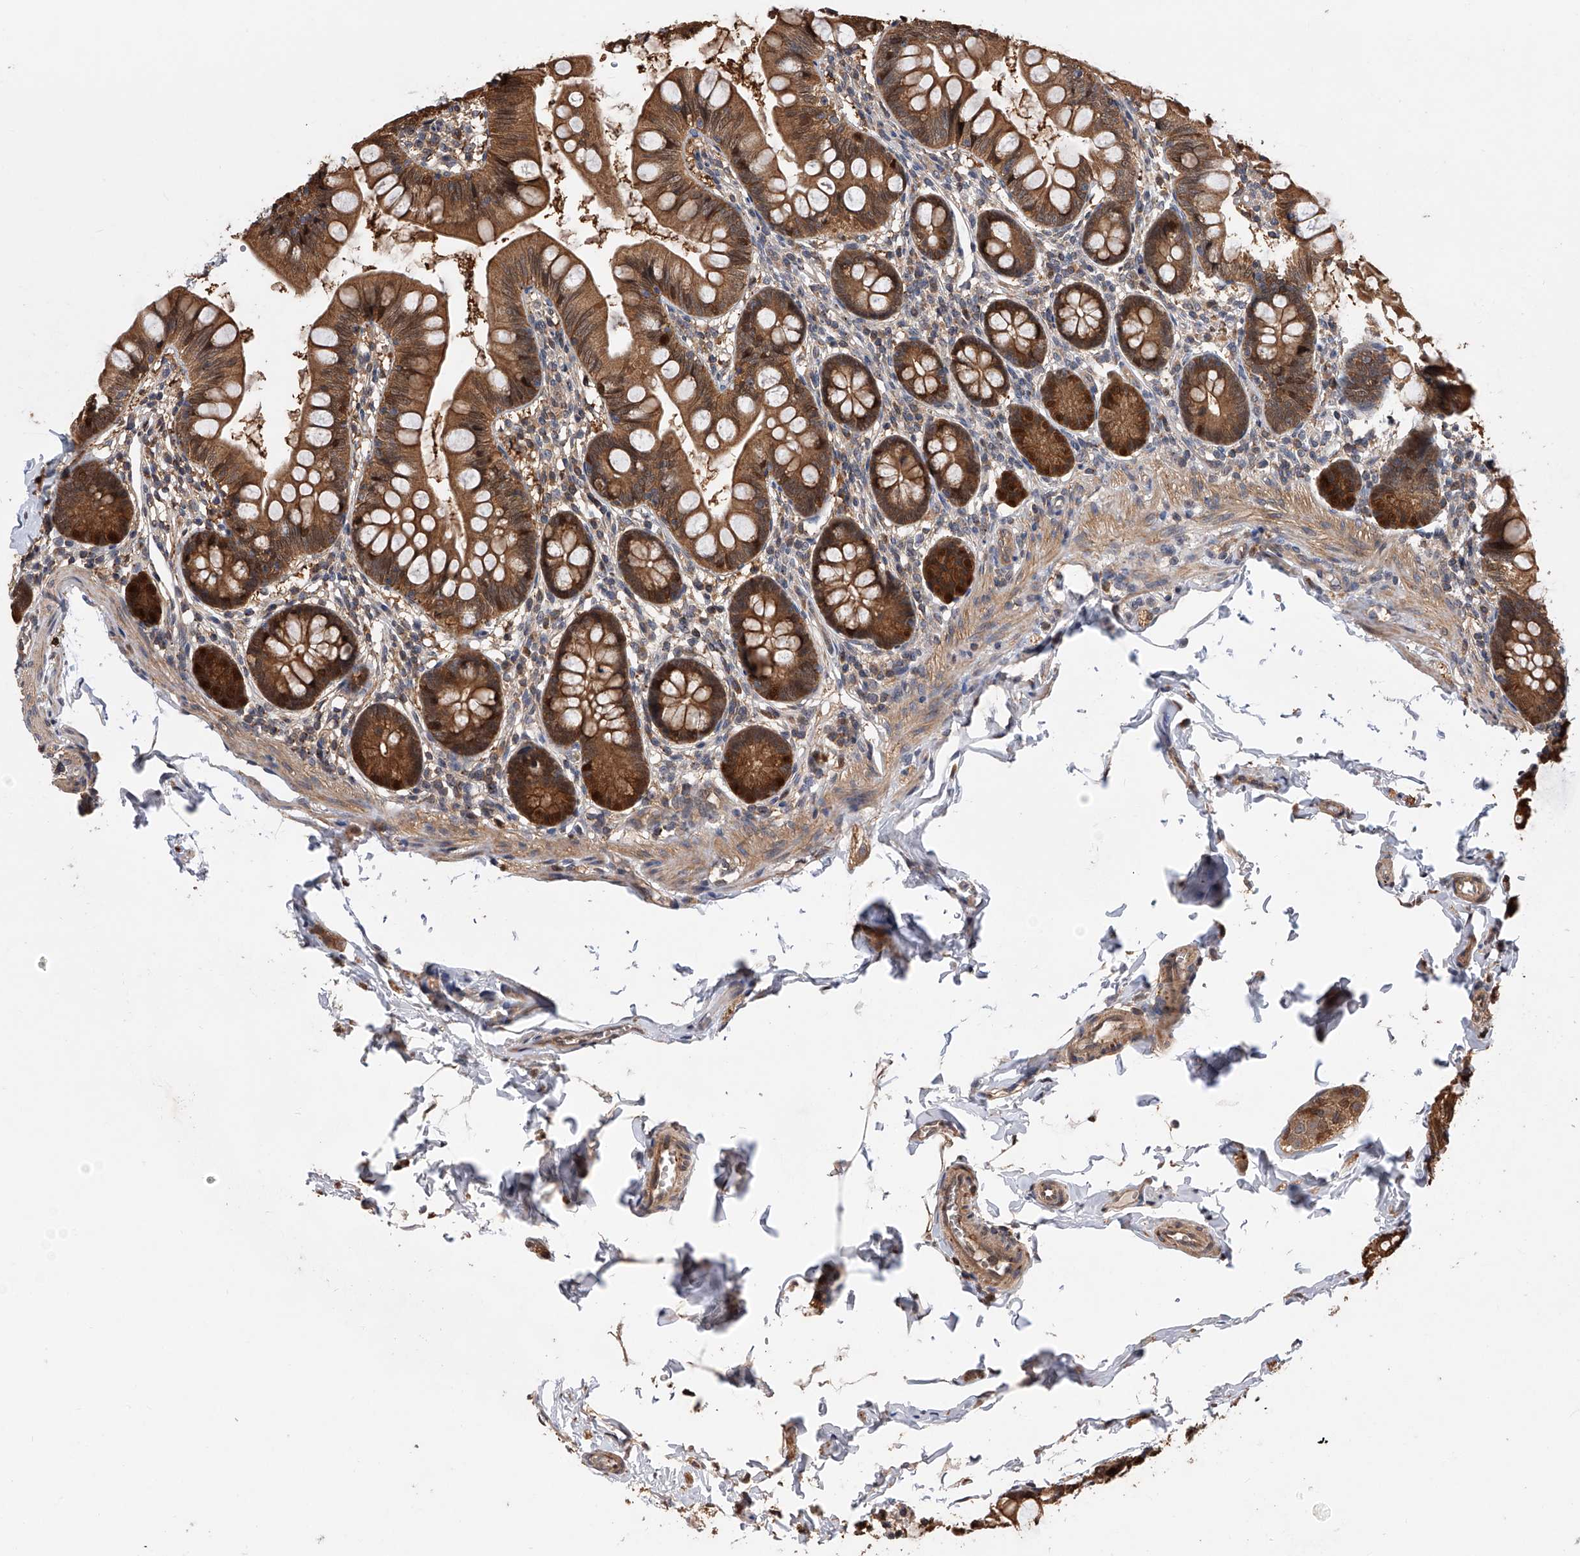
{"staining": {"intensity": "strong", "quantity": ">75%", "location": "cytoplasmic/membranous,nuclear"}, "tissue": "small intestine", "cell_type": "Glandular cells", "image_type": "normal", "snomed": [{"axis": "morphology", "description": "Normal tissue, NOS"}, {"axis": "topography", "description": "Small intestine"}], "caption": "Normal small intestine was stained to show a protein in brown. There is high levels of strong cytoplasmic/membranous,nuclear positivity in approximately >75% of glandular cells.", "gene": "GMDS", "patient": {"sex": "male", "age": 7}}